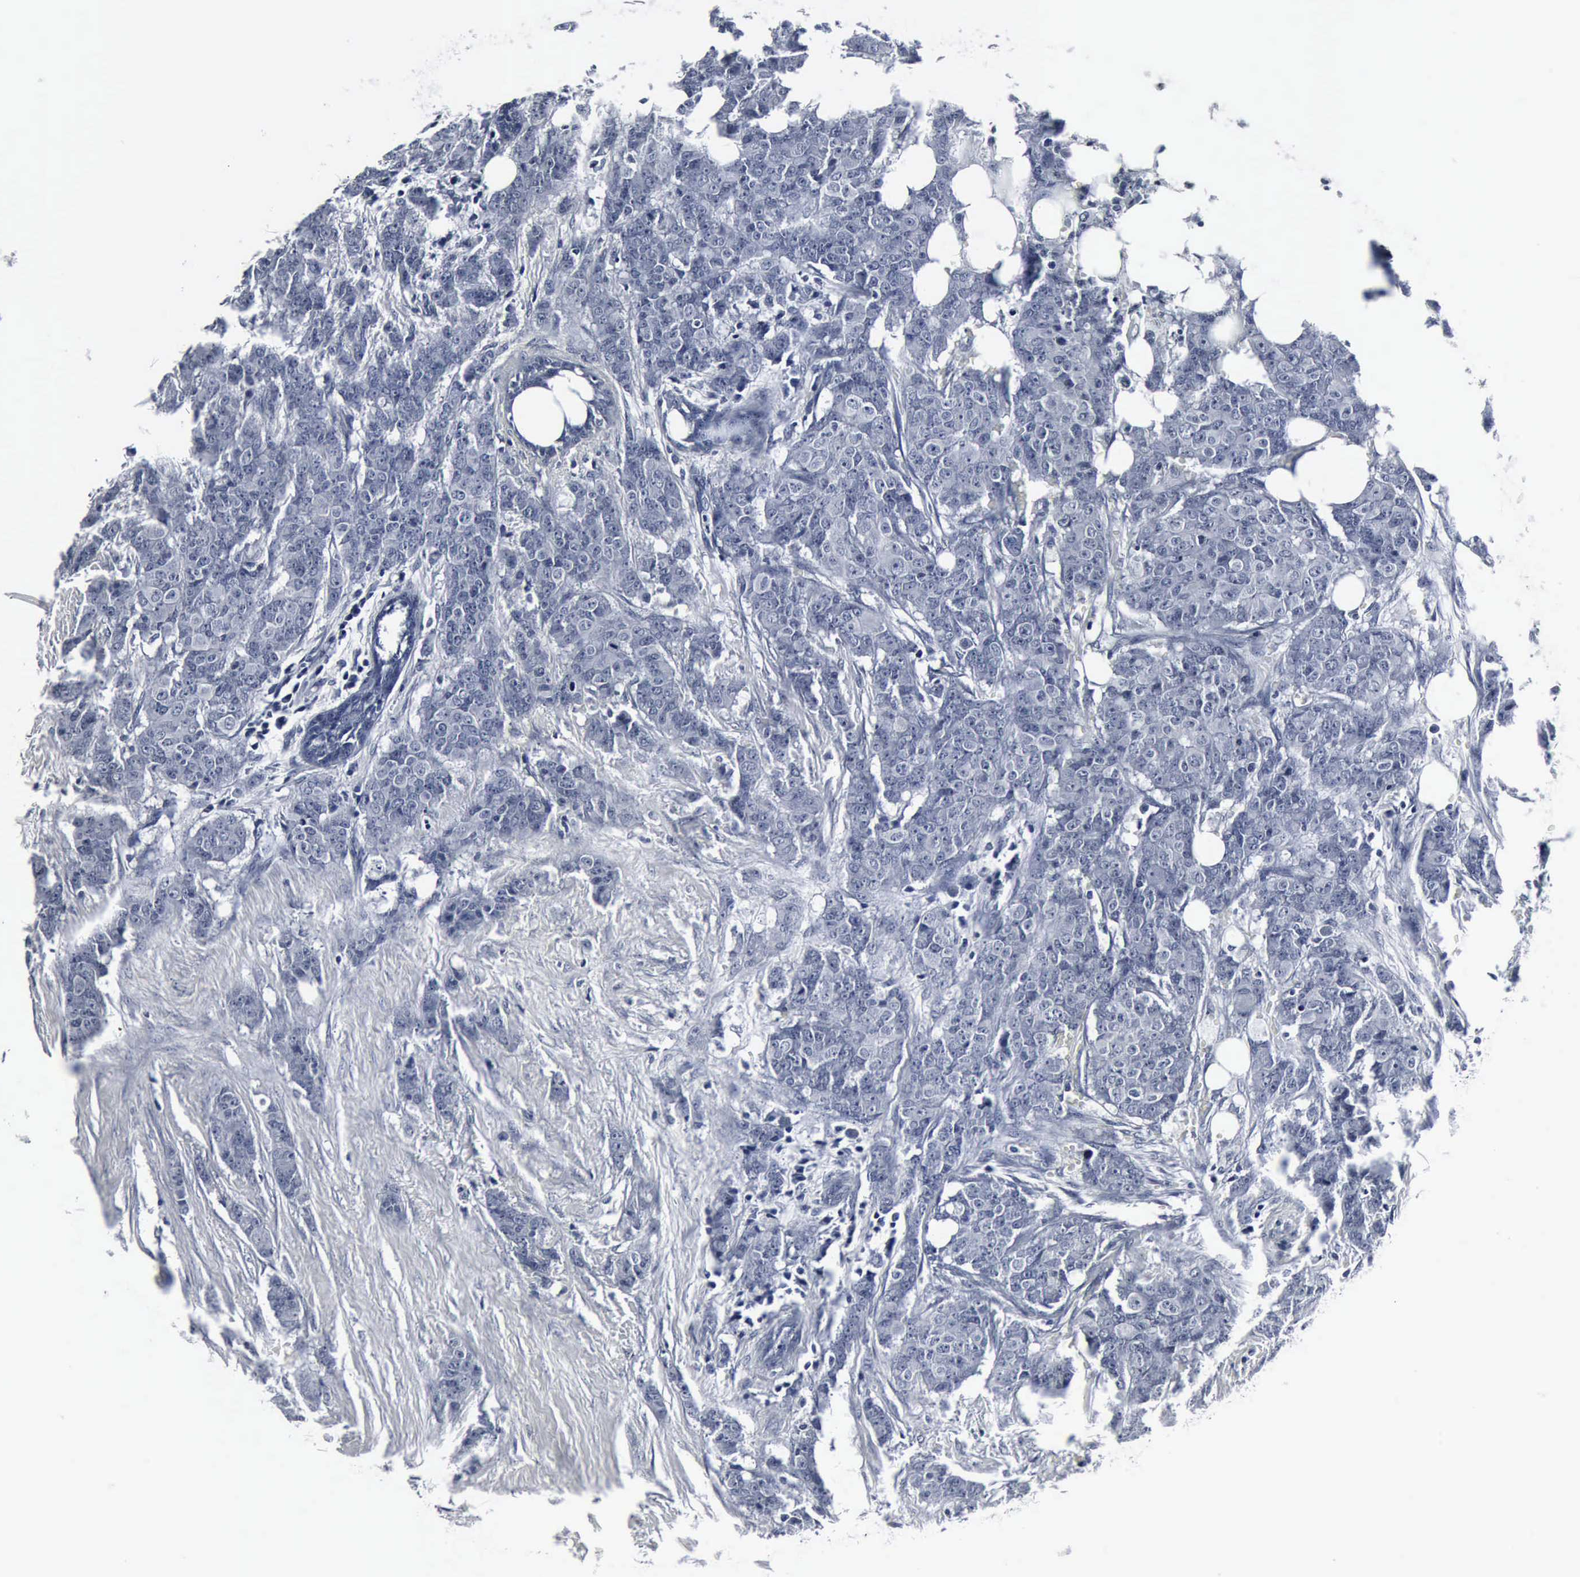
{"staining": {"intensity": "negative", "quantity": "none", "location": "none"}, "tissue": "breast cancer", "cell_type": "Tumor cells", "image_type": "cancer", "snomed": [{"axis": "morphology", "description": "Duct carcinoma"}, {"axis": "topography", "description": "Breast"}], "caption": "Immunohistochemistry histopathology image of neoplastic tissue: breast cancer stained with DAB (3,3'-diaminobenzidine) exhibits no significant protein expression in tumor cells.", "gene": "SNAP25", "patient": {"sex": "female", "age": 40}}